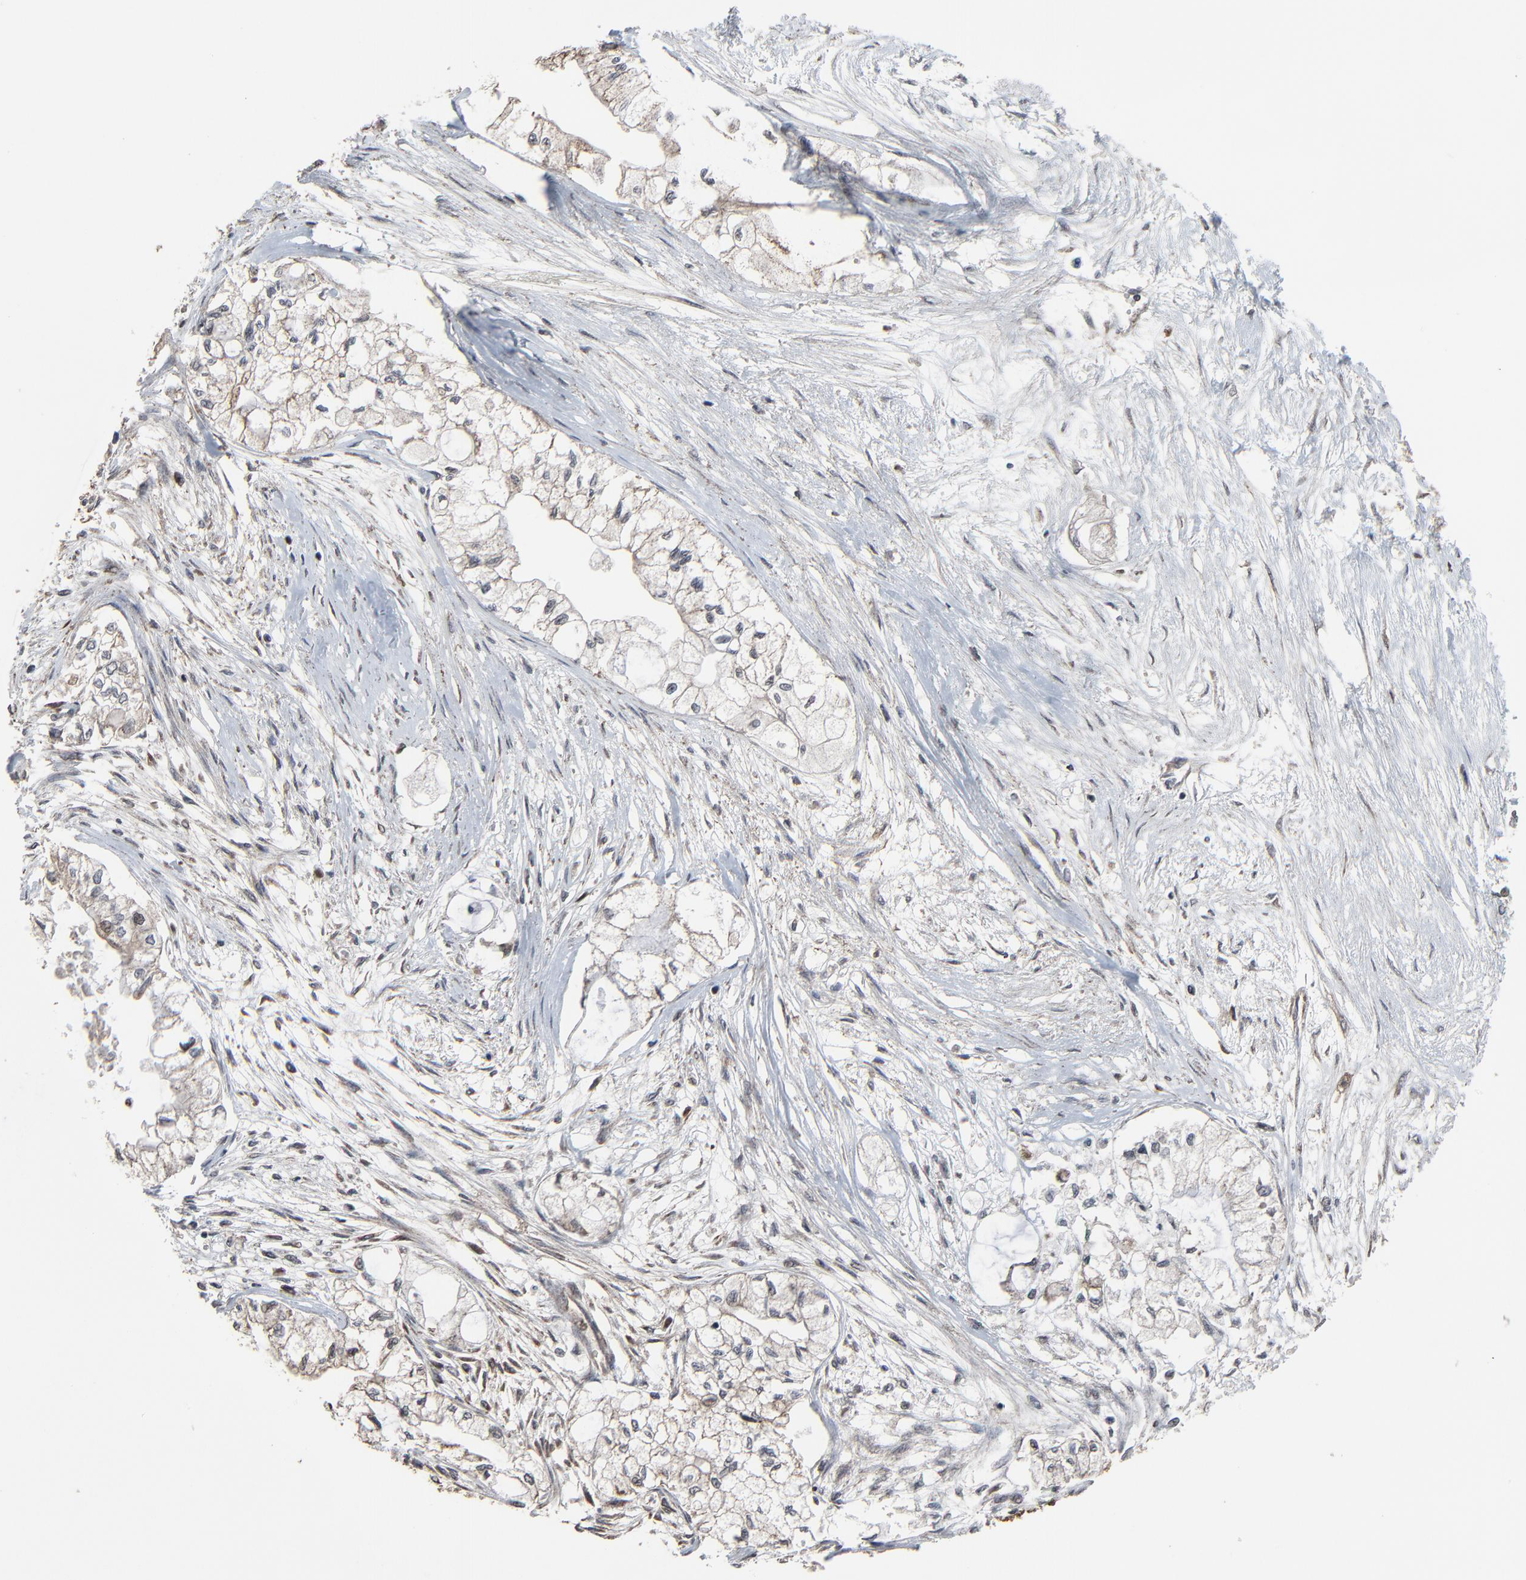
{"staining": {"intensity": "moderate", "quantity": ">75%", "location": "cytoplasmic/membranous"}, "tissue": "pancreatic cancer", "cell_type": "Tumor cells", "image_type": "cancer", "snomed": [{"axis": "morphology", "description": "Adenocarcinoma, NOS"}, {"axis": "topography", "description": "Pancreas"}], "caption": "The micrograph reveals staining of pancreatic cancer (adenocarcinoma), revealing moderate cytoplasmic/membranous protein expression (brown color) within tumor cells.", "gene": "RHOJ", "patient": {"sex": "male", "age": 79}}